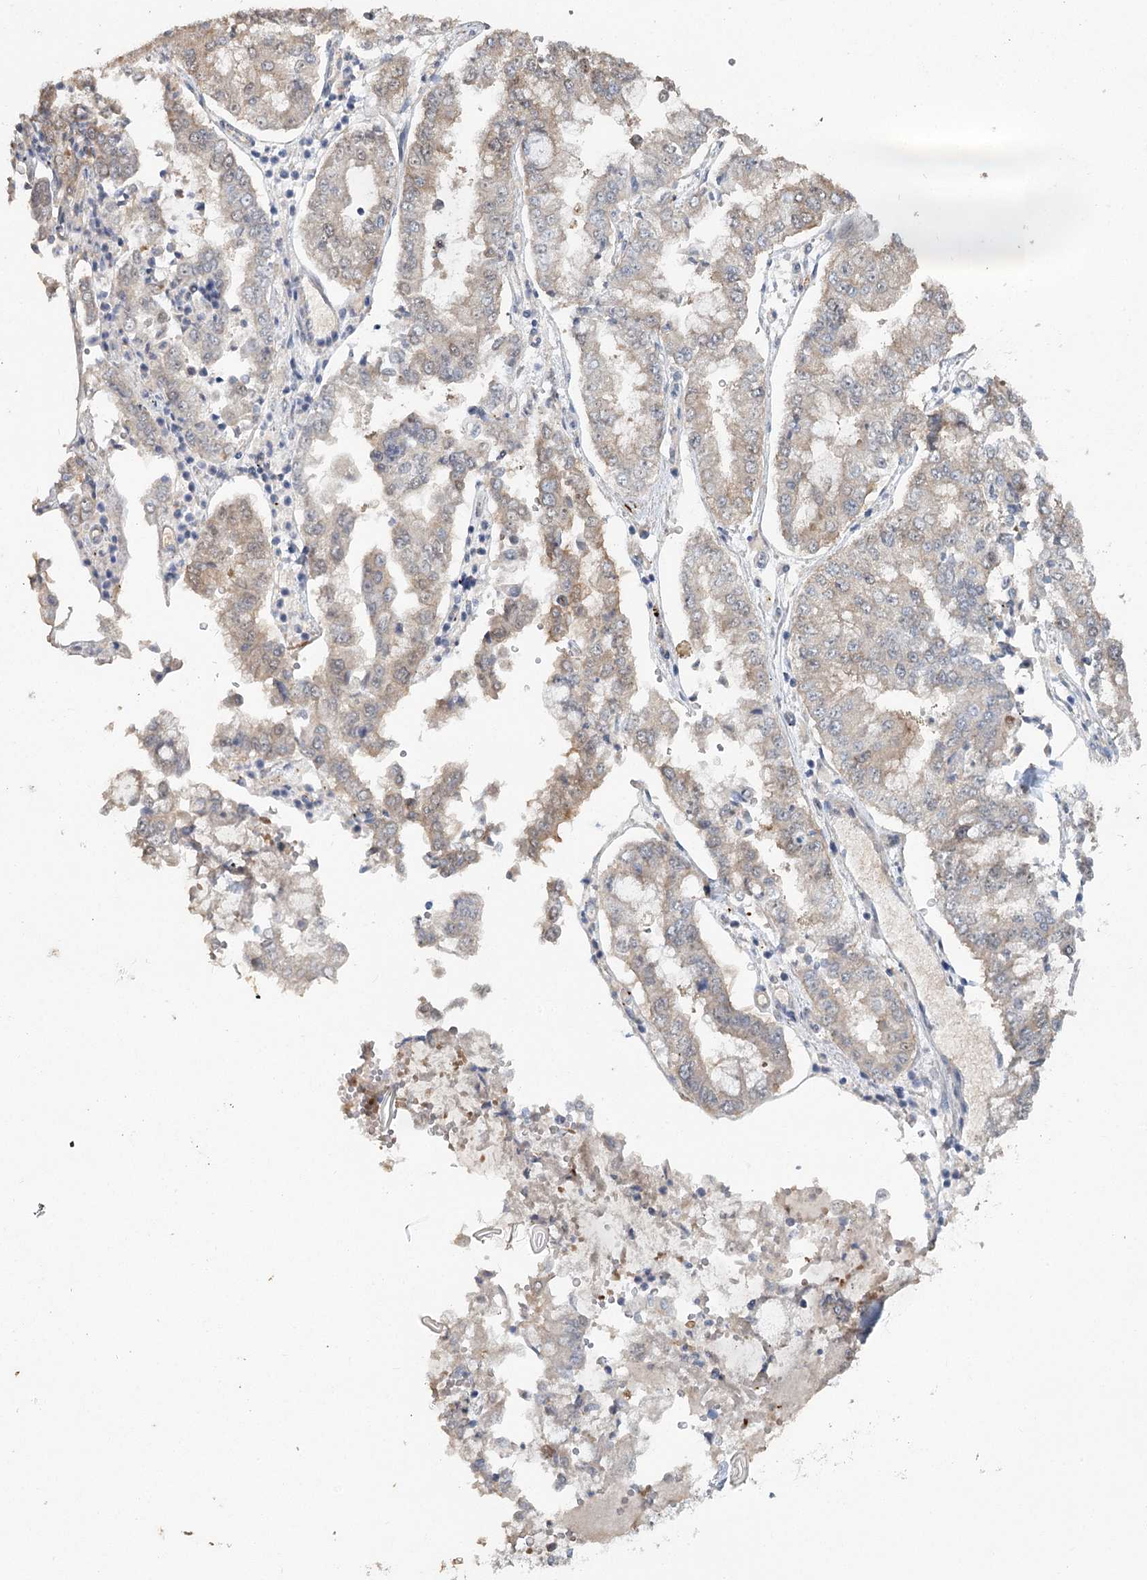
{"staining": {"intensity": "weak", "quantity": "<25%", "location": "cytoplasmic/membranous"}, "tissue": "stomach cancer", "cell_type": "Tumor cells", "image_type": "cancer", "snomed": [{"axis": "morphology", "description": "Adenocarcinoma, NOS"}, {"axis": "topography", "description": "Stomach"}], "caption": "IHC of human stomach cancer exhibits no expression in tumor cells.", "gene": "MAP3K13", "patient": {"sex": "male", "age": 76}}